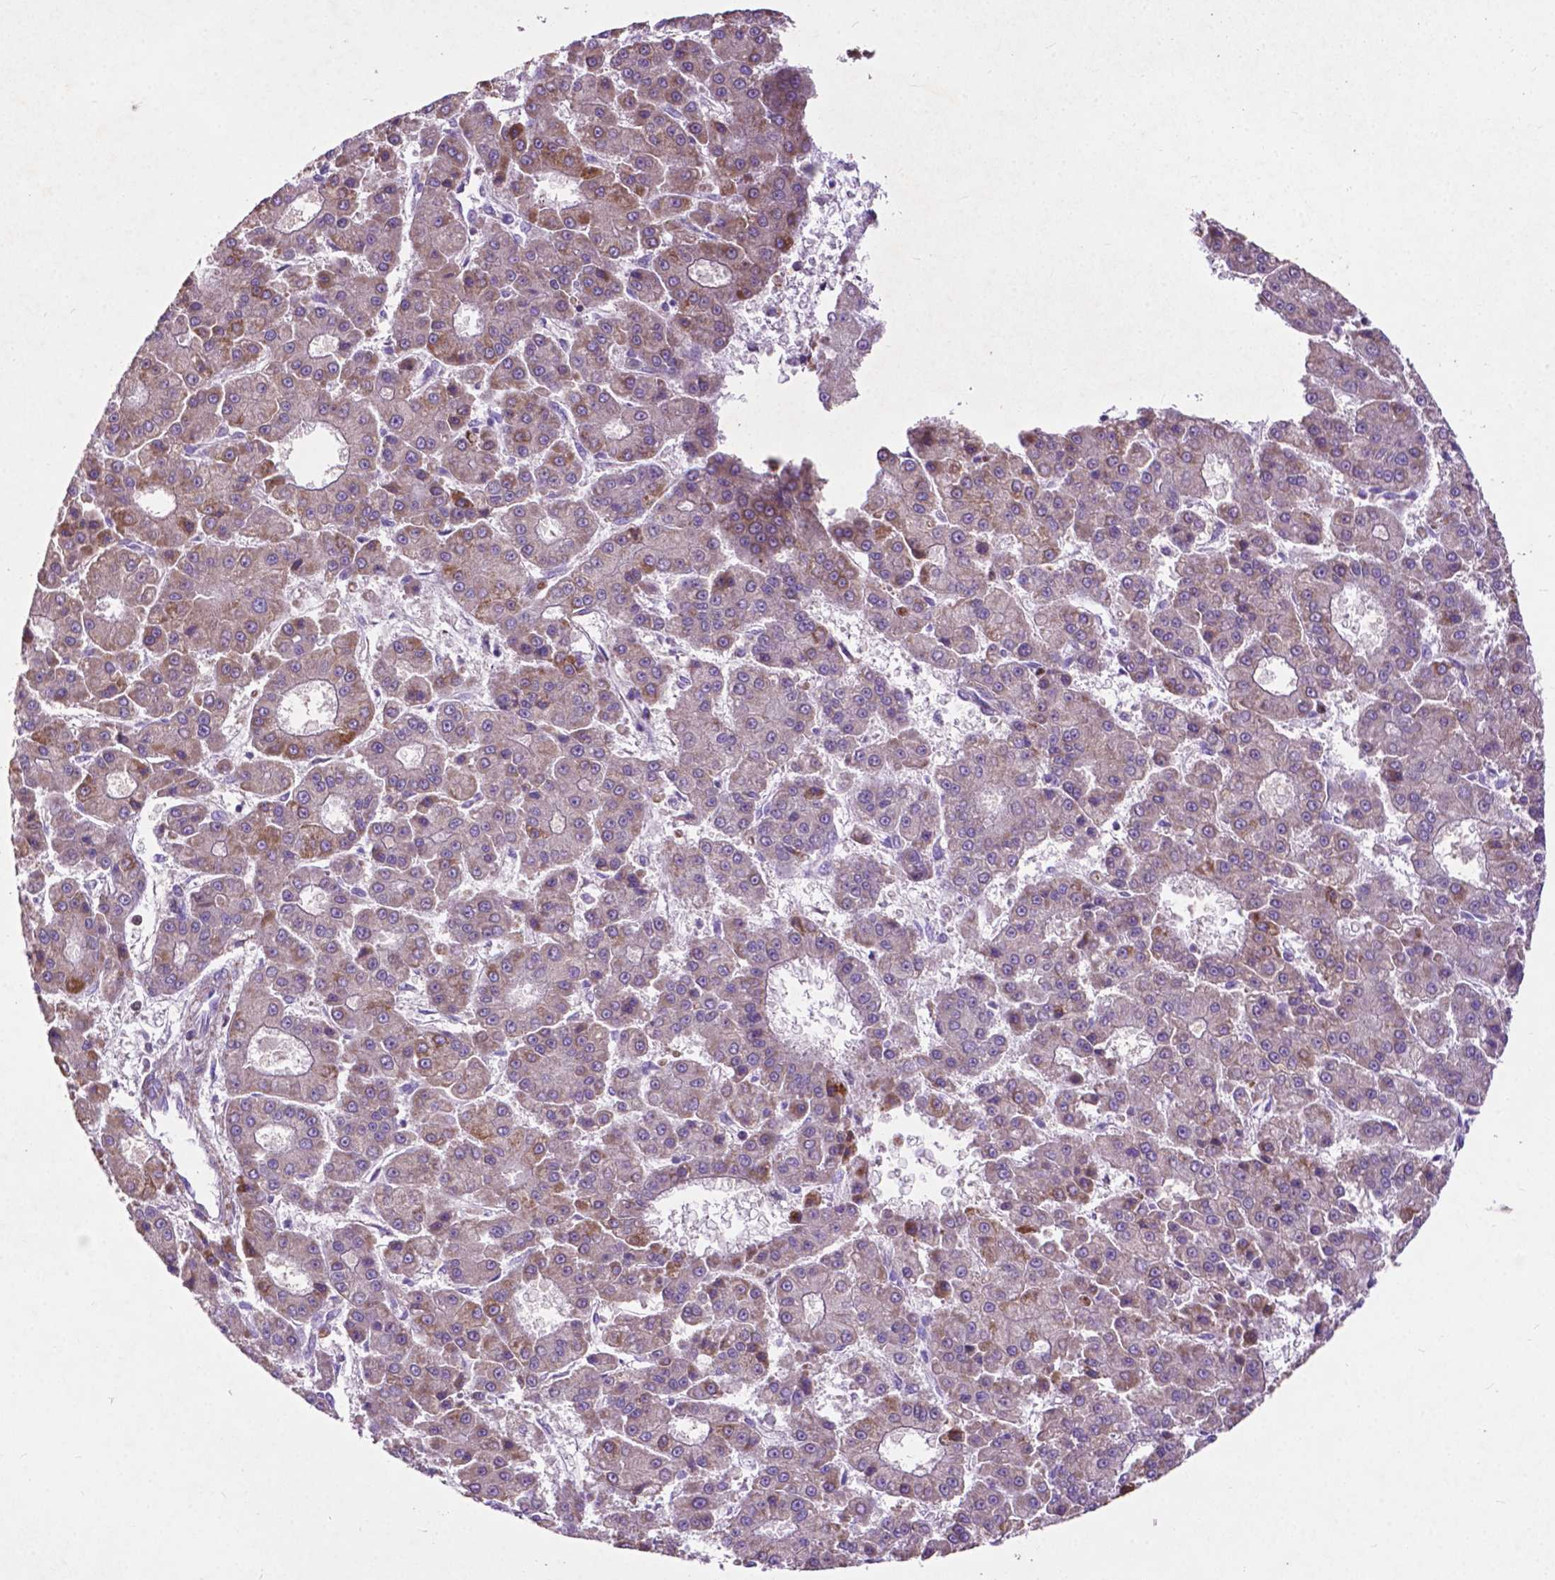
{"staining": {"intensity": "moderate", "quantity": "<25%", "location": "cytoplasmic/membranous"}, "tissue": "liver cancer", "cell_type": "Tumor cells", "image_type": "cancer", "snomed": [{"axis": "morphology", "description": "Carcinoma, Hepatocellular, NOS"}, {"axis": "topography", "description": "Liver"}], "caption": "Immunohistochemistry (IHC) histopathology image of liver cancer (hepatocellular carcinoma) stained for a protein (brown), which demonstrates low levels of moderate cytoplasmic/membranous positivity in about <25% of tumor cells.", "gene": "THEGL", "patient": {"sex": "male", "age": 70}}